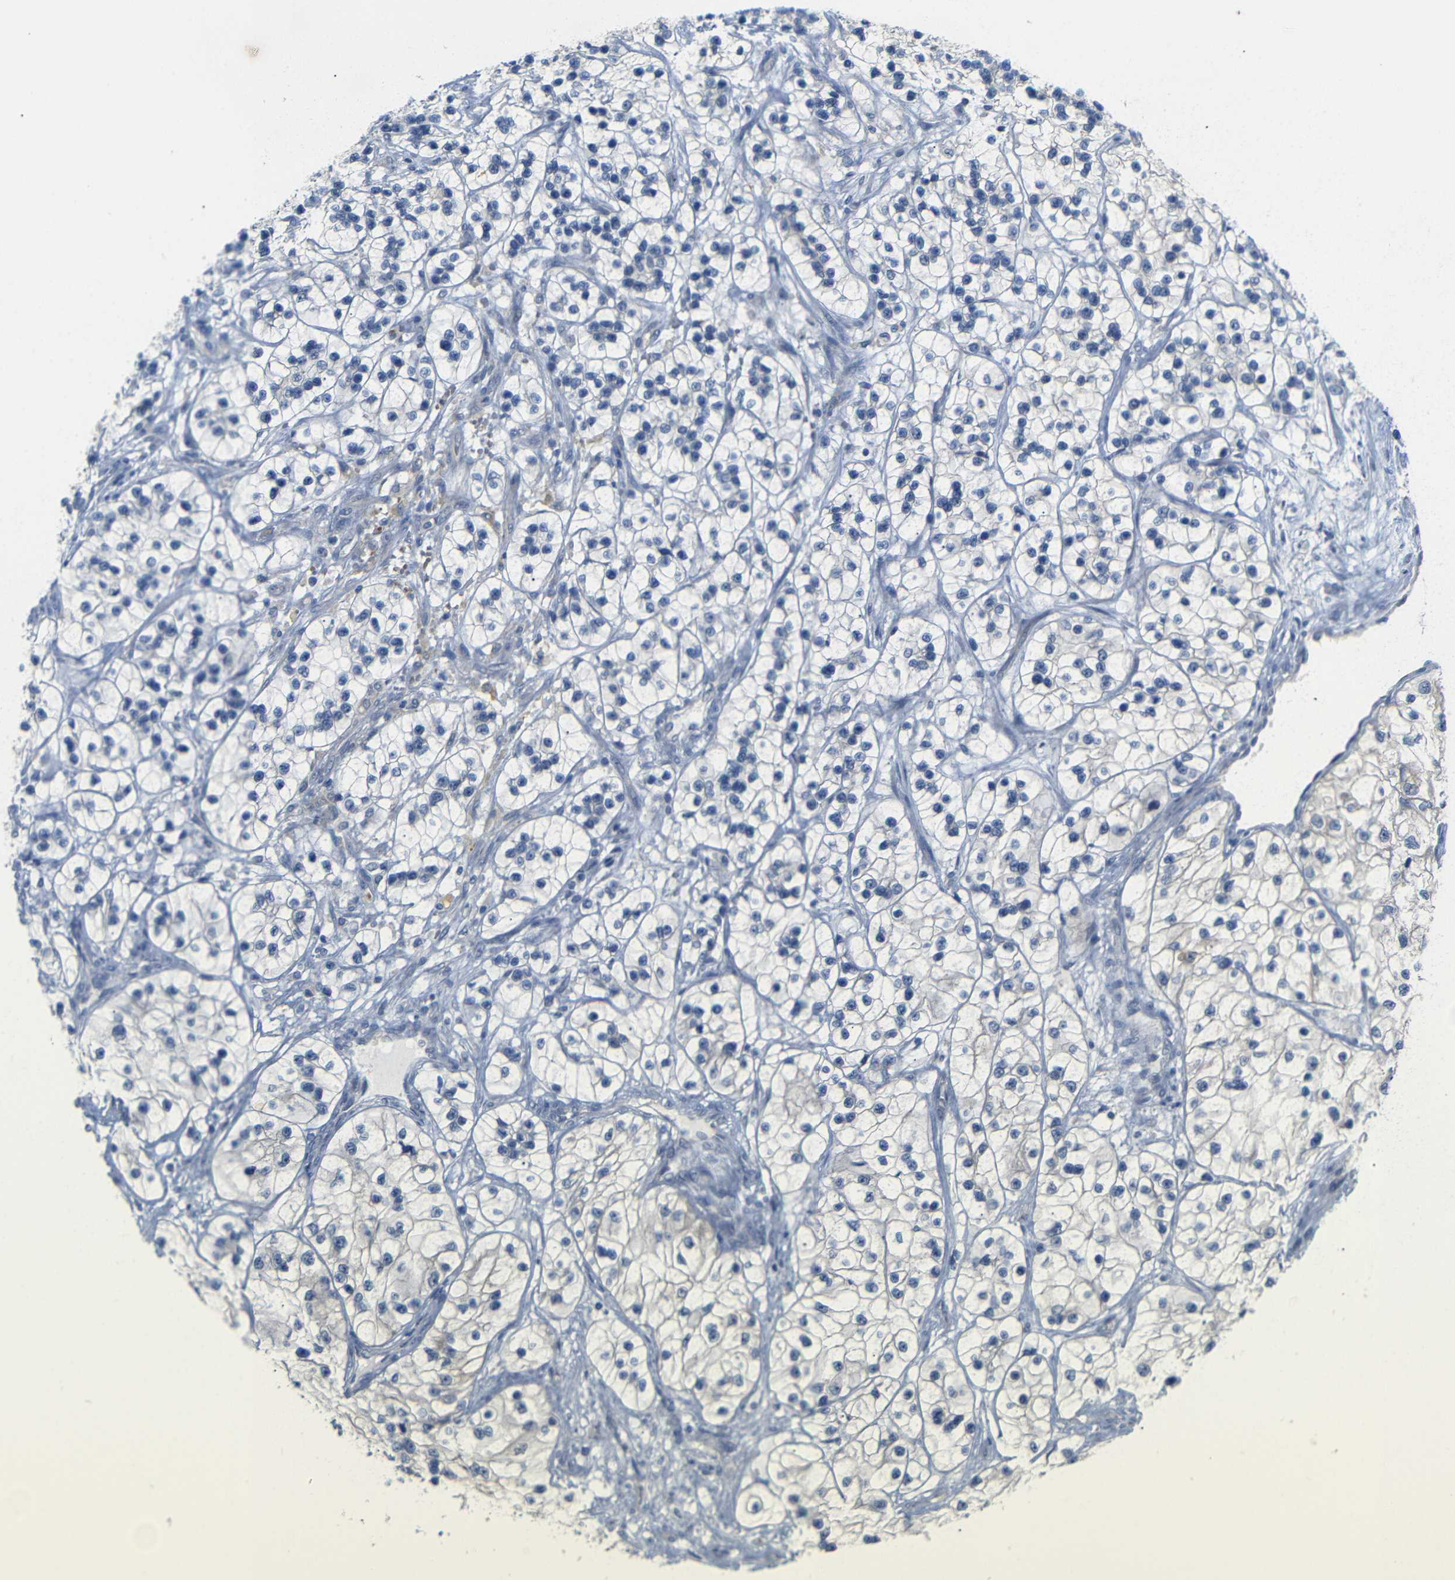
{"staining": {"intensity": "negative", "quantity": "none", "location": "none"}, "tissue": "renal cancer", "cell_type": "Tumor cells", "image_type": "cancer", "snomed": [{"axis": "morphology", "description": "Adenocarcinoma, NOS"}, {"axis": "topography", "description": "Kidney"}], "caption": "Immunohistochemistry of renal cancer (adenocarcinoma) displays no expression in tumor cells.", "gene": "TBC1D32", "patient": {"sex": "female", "age": 57}}